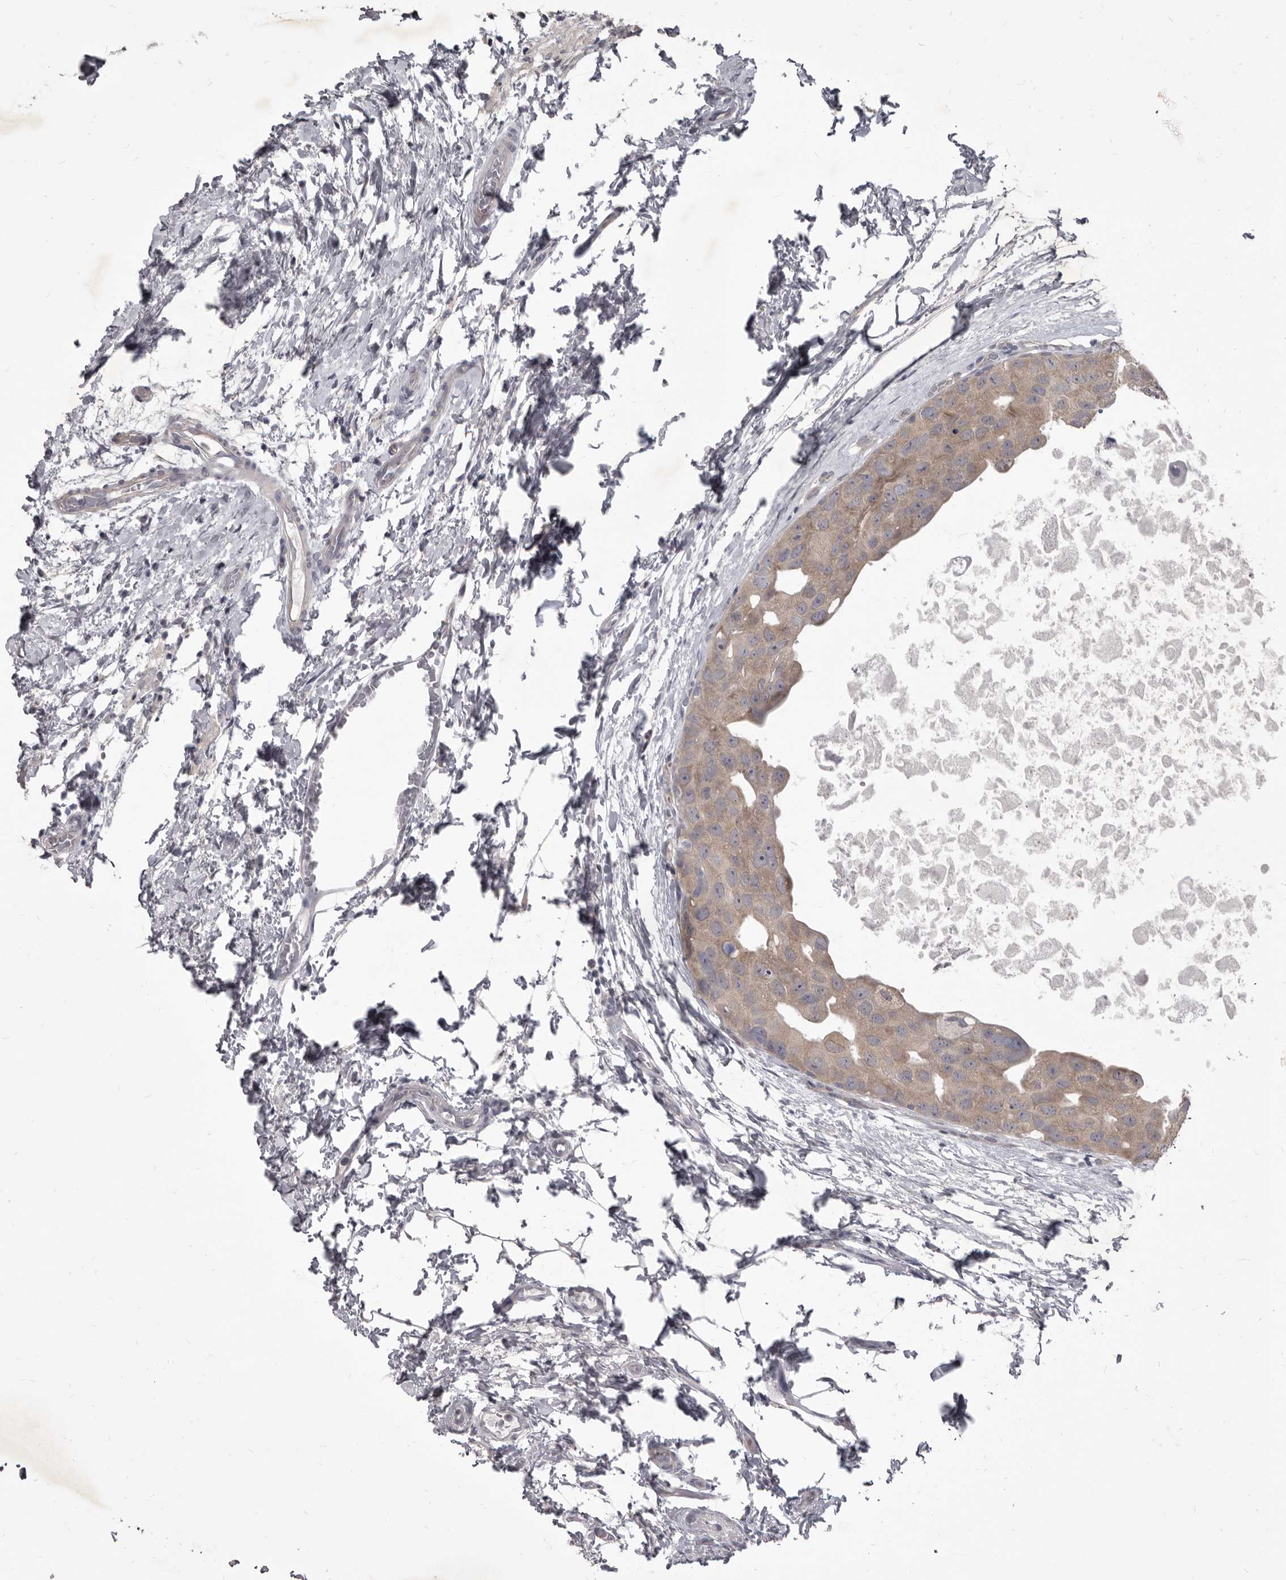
{"staining": {"intensity": "weak", "quantity": ">75%", "location": "cytoplasmic/membranous"}, "tissue": "breast cancer", "cell_type": "Tumor cells", "image_type": "cancer", "snomed": [{"axis": "morphology", "description": "Duct carcinoma"}, {"axis": "topography", "description": "Breast"}], "caption": "Breast intraductal carcinoma stained with a brown dye demonstrates weak cytoplasmic/membranous positive expression in approximately >75% of tumor cells.", "gene": "GSK3B", "patient": {"sex": "female", "age": 62}}